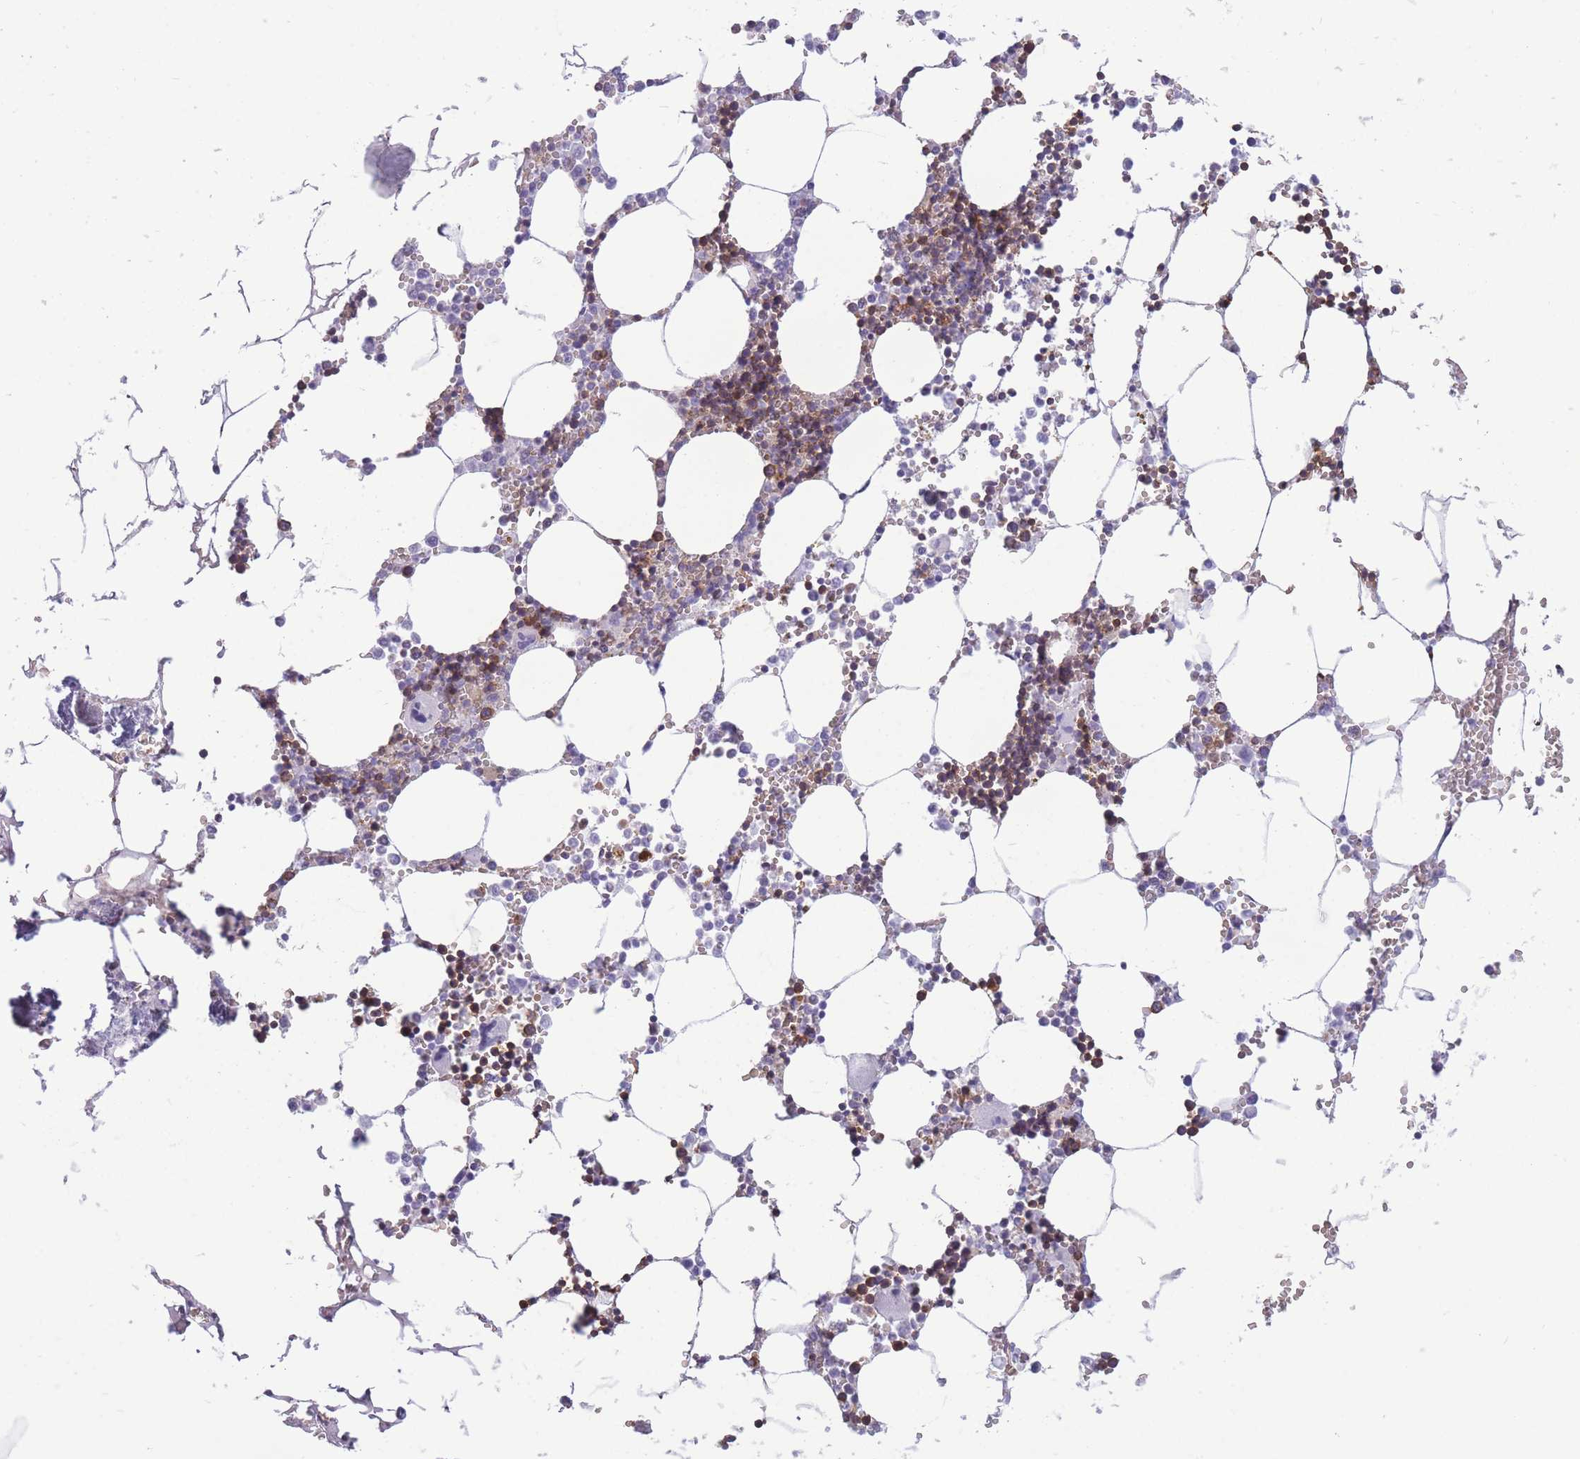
{"staining": {"intensity": "moderate", "quantity": "25%-75%", "location": "cytoplasmic/membranous"}, "tissue": "bone marrow", "cell_type": "Hematopoietic cells", "image_type": "normal", "snomed": [{"axis": "morphology", "description": "Normal tissue, NOS"}, {"axis": "topography", "description": "Bone marrow"}], "caption": "Protein expression analysis of unremarkable bone marrow exhibits moderate cytoplasmic/membranous positivity in approximately 25%-75% of hematopoietic cells.", "gene": "ADD1", "patient": {"sex": "male", "age": 54}}